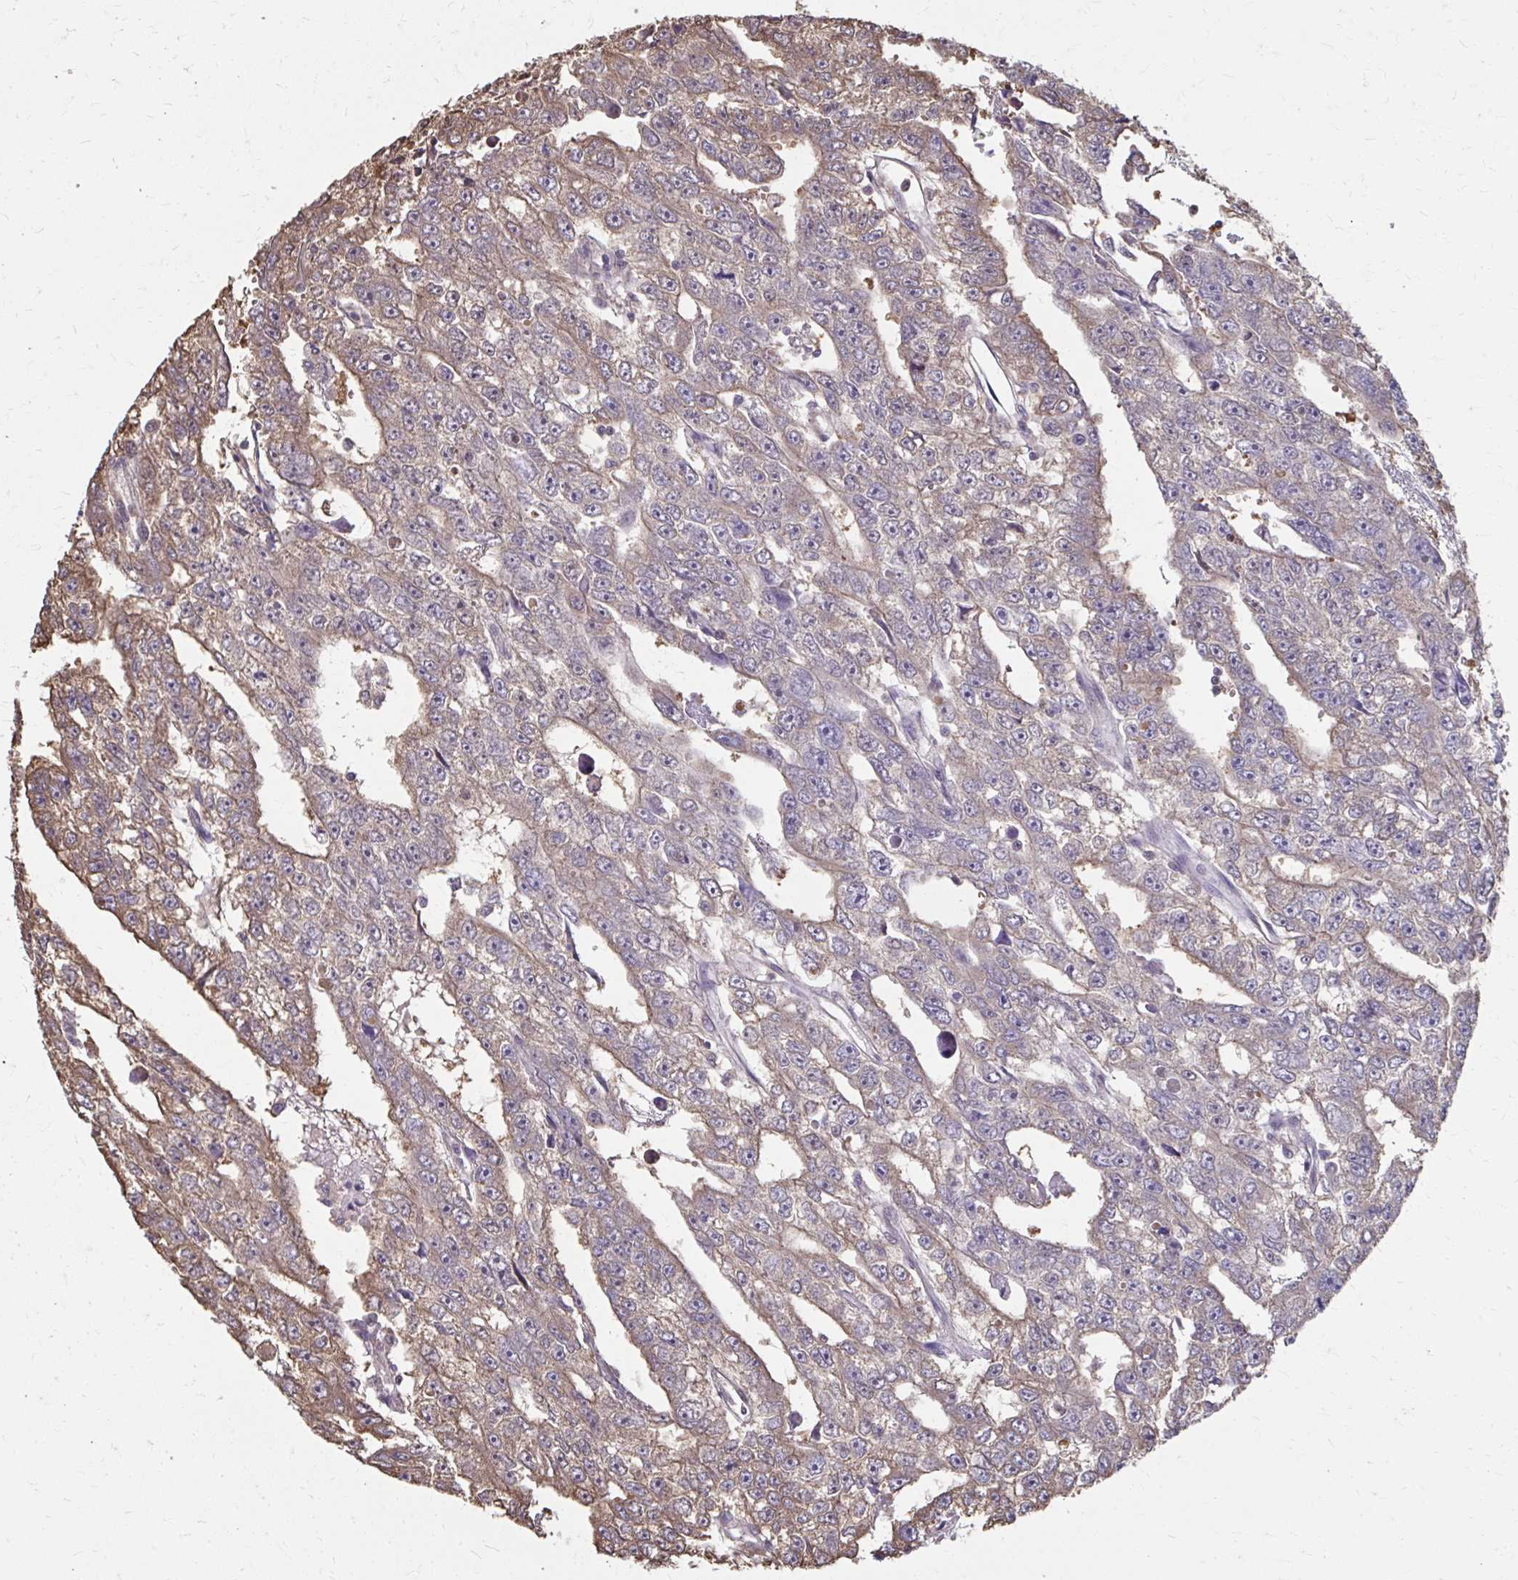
{"staining": {"intensity": "weak", "quantity": "25%-75%", "location": "cytoplasmic/membranous"}, "tissue": "testis cancer", "cell_type": "Tumor cells", "image_type": "cancer", "snomed": [{"axis": "morphology", "description": "Carcinoma, Embryonal, NOS"}, {"axis": "topography", "description": "Testis"}], "caption": "Testis embryonal carcinoma stained for a protein reveals weak cytoplasmic/membranous positivity in tumor cells.", "gene": "ING4", "patient": {"sex": "male", "age": 20}}